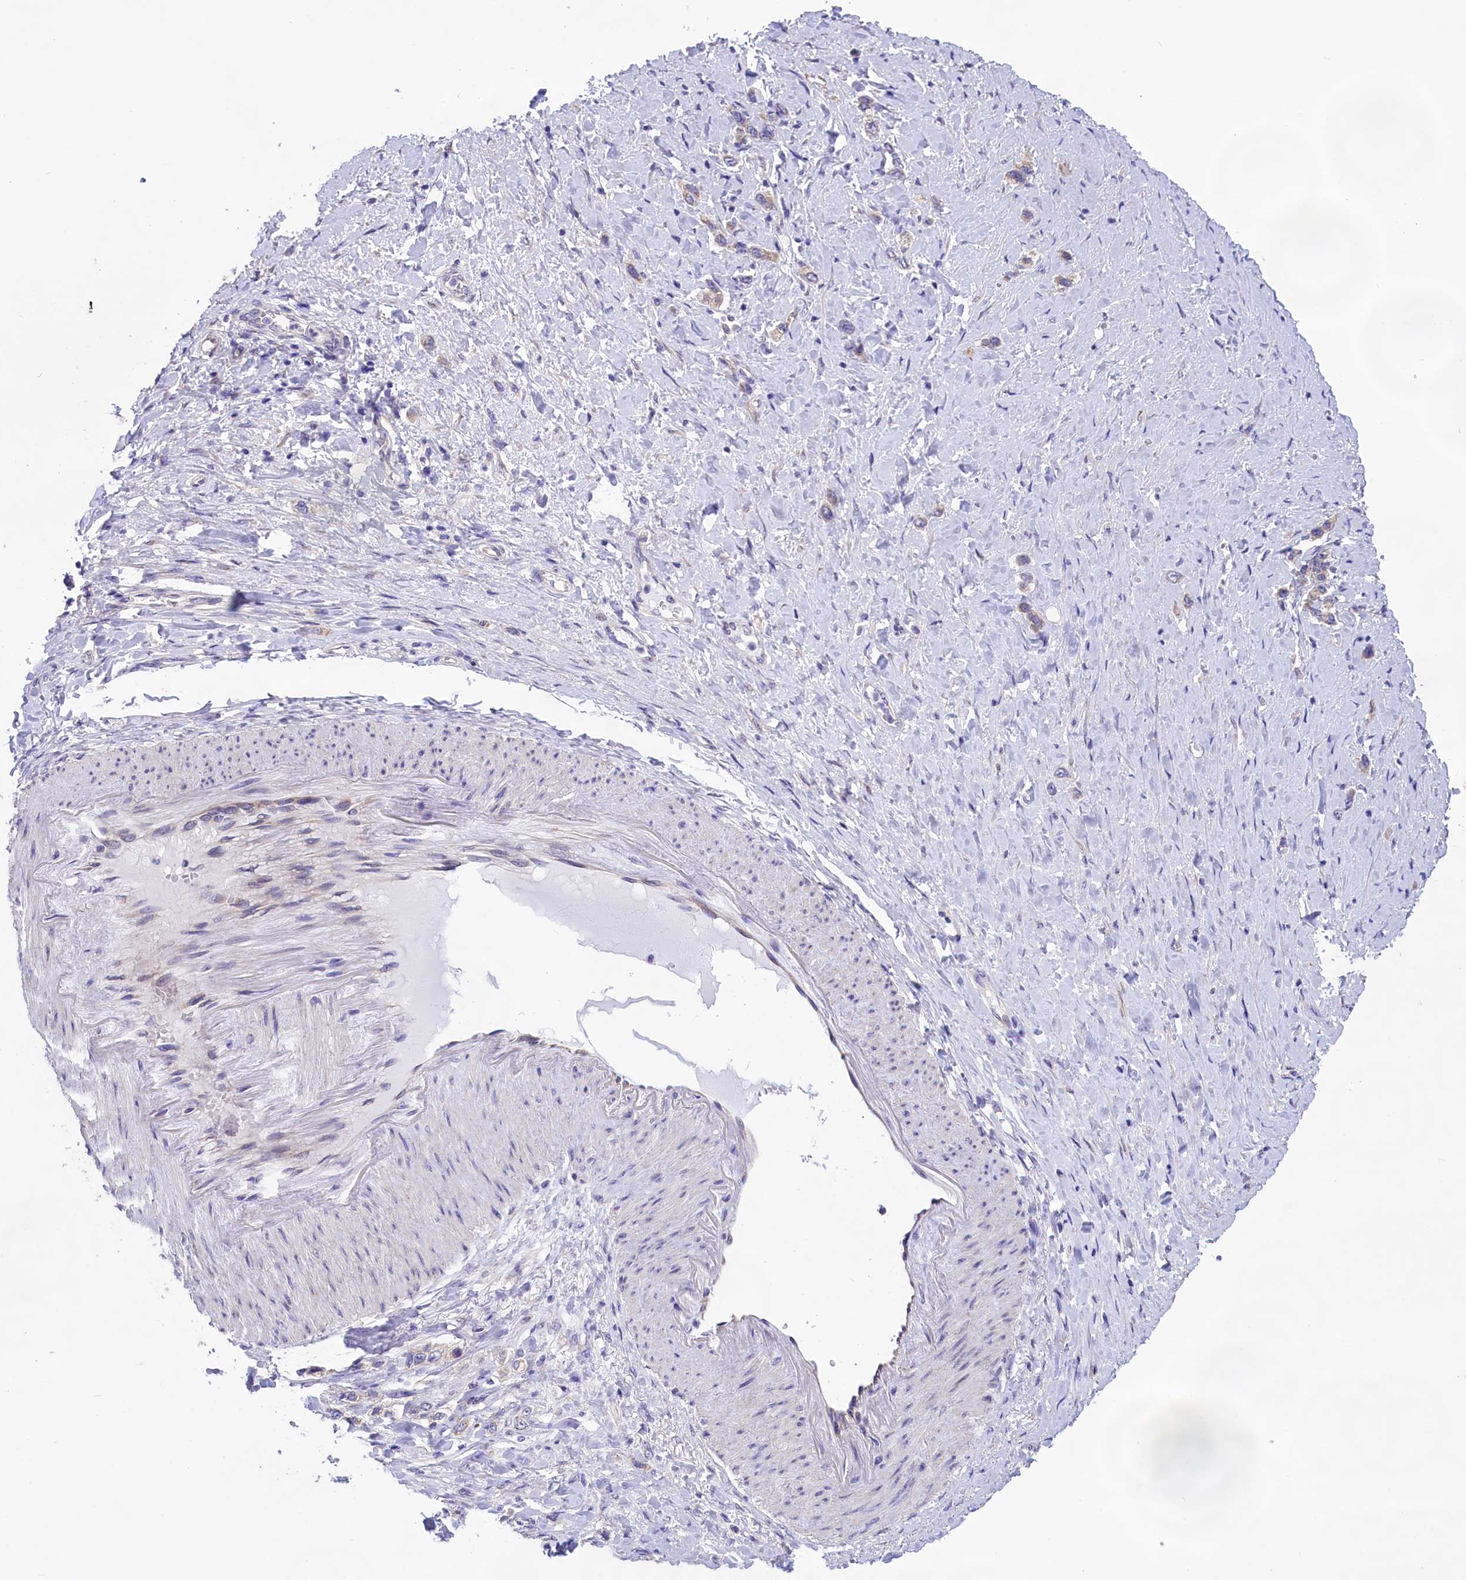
{"staining": {"intensity": "weak", "quantity": "25%-75%", "location": "cytoplasmic/membranous"}, "tissue": "stomach cancer", "cell_type": "Tumor cells", "image_type": "cancer", "snomed": [{"axis": "morphology", "description": "Adenocarcinoma, NOS"}, {"axis": "topography", "description": "Stomach"}], "caption": "A high-resolution photomicrograph shows IHC staining of adenocarcinoma (stomach), which shows weak cytoplasmic/membranous staining in about 25%-75% of tumor cells.", "gene": "CYP2U1", "patient": {"sex": "female", "age": 65}}